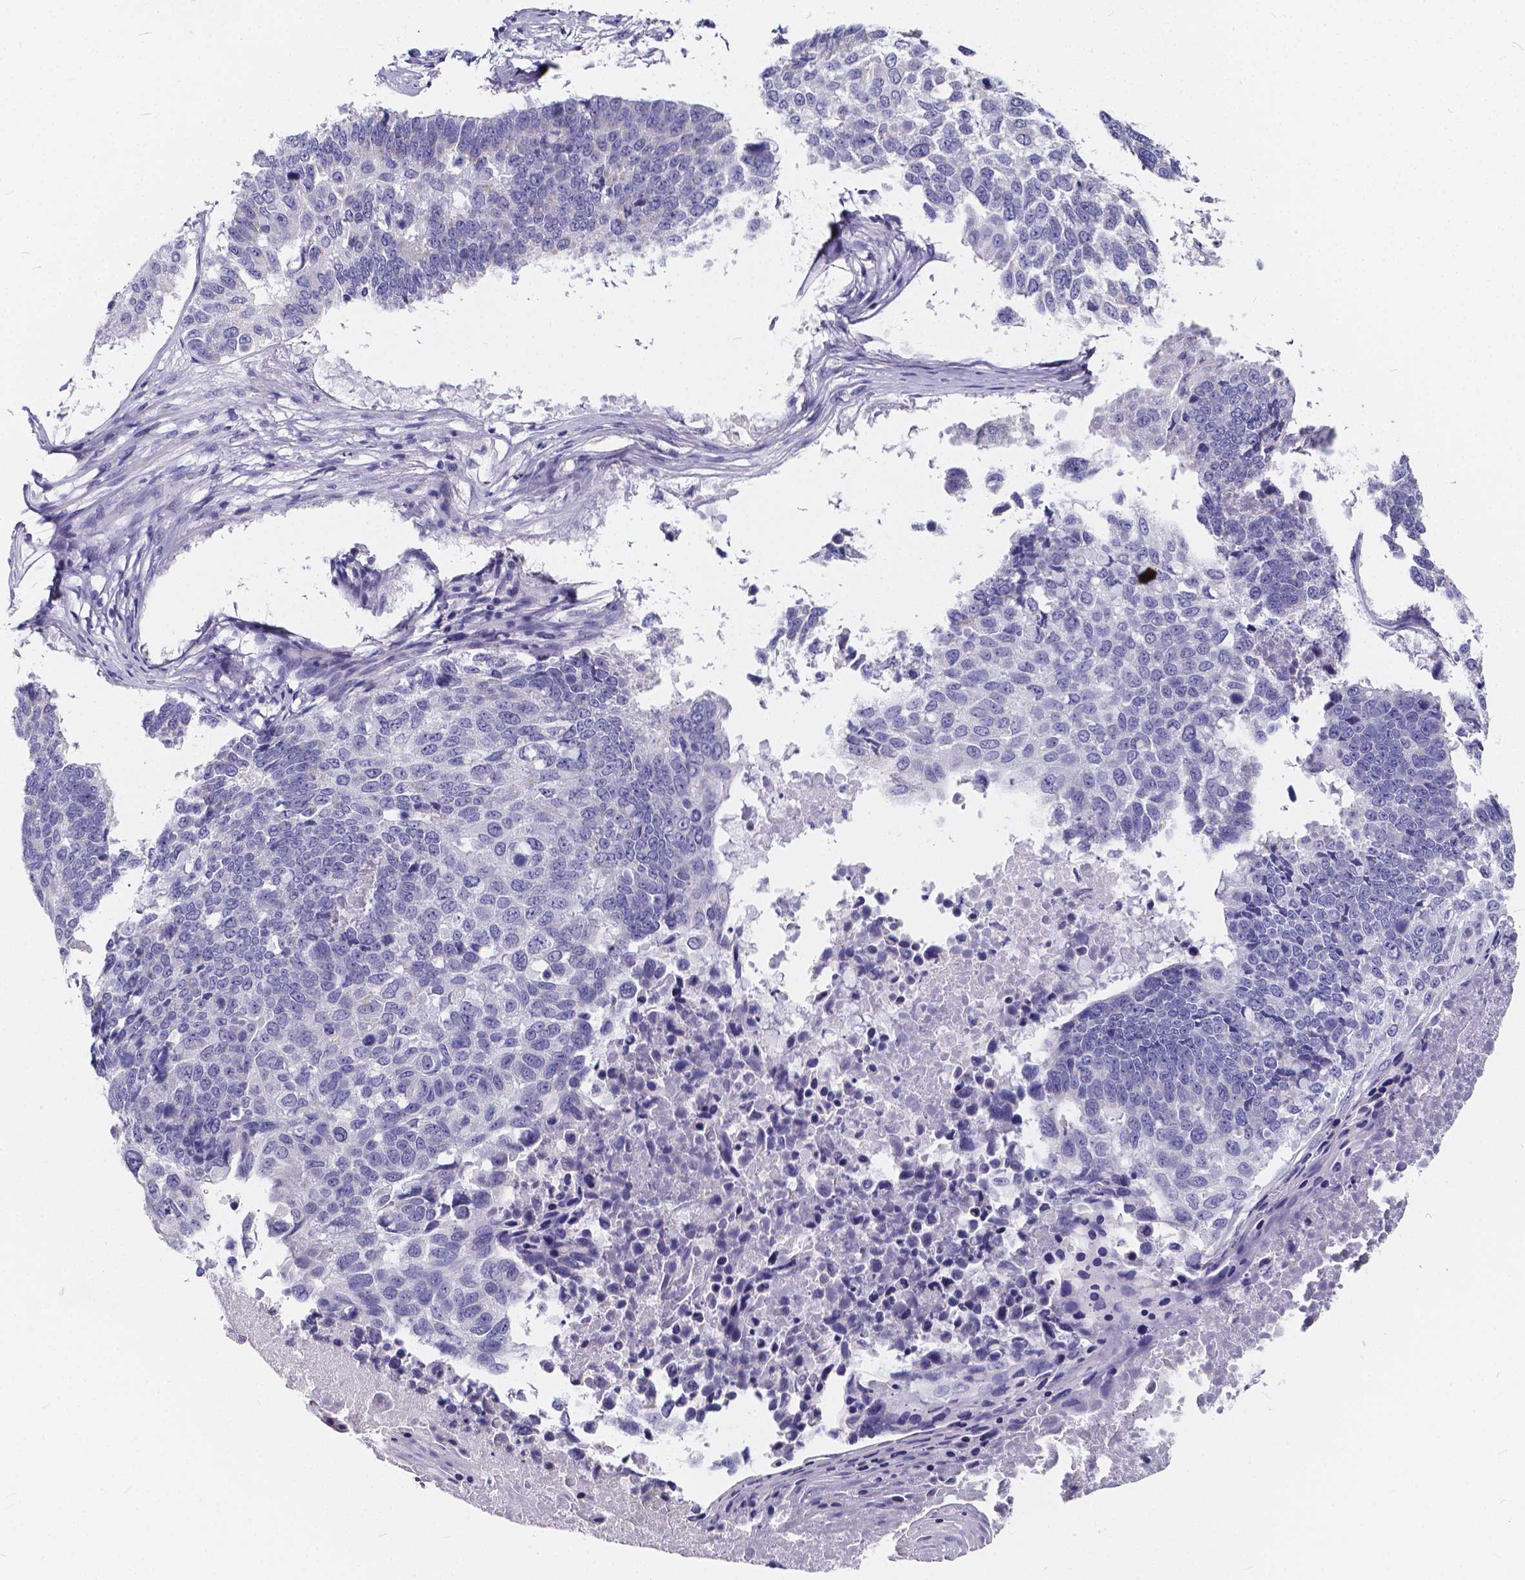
{"staining": {"intensity": "negative", "quantity": "none", "location": "none"}, "tissue": "lung cancer", "cell_type": "Tumor cells", "image_type": "cancer", "snomed": [{"axis": "morphology", "description": "Squamous cell carcinoma, NOS"}, {"axis": "topography", "description": "Lung"}], "caption": "This is a image of immunohistochemistry staining of lung squamous cell carcinoma, which shows no staining in tumor cells.", "gene": "SPEF2", "patient": {"sex": "male", "age": 73}}